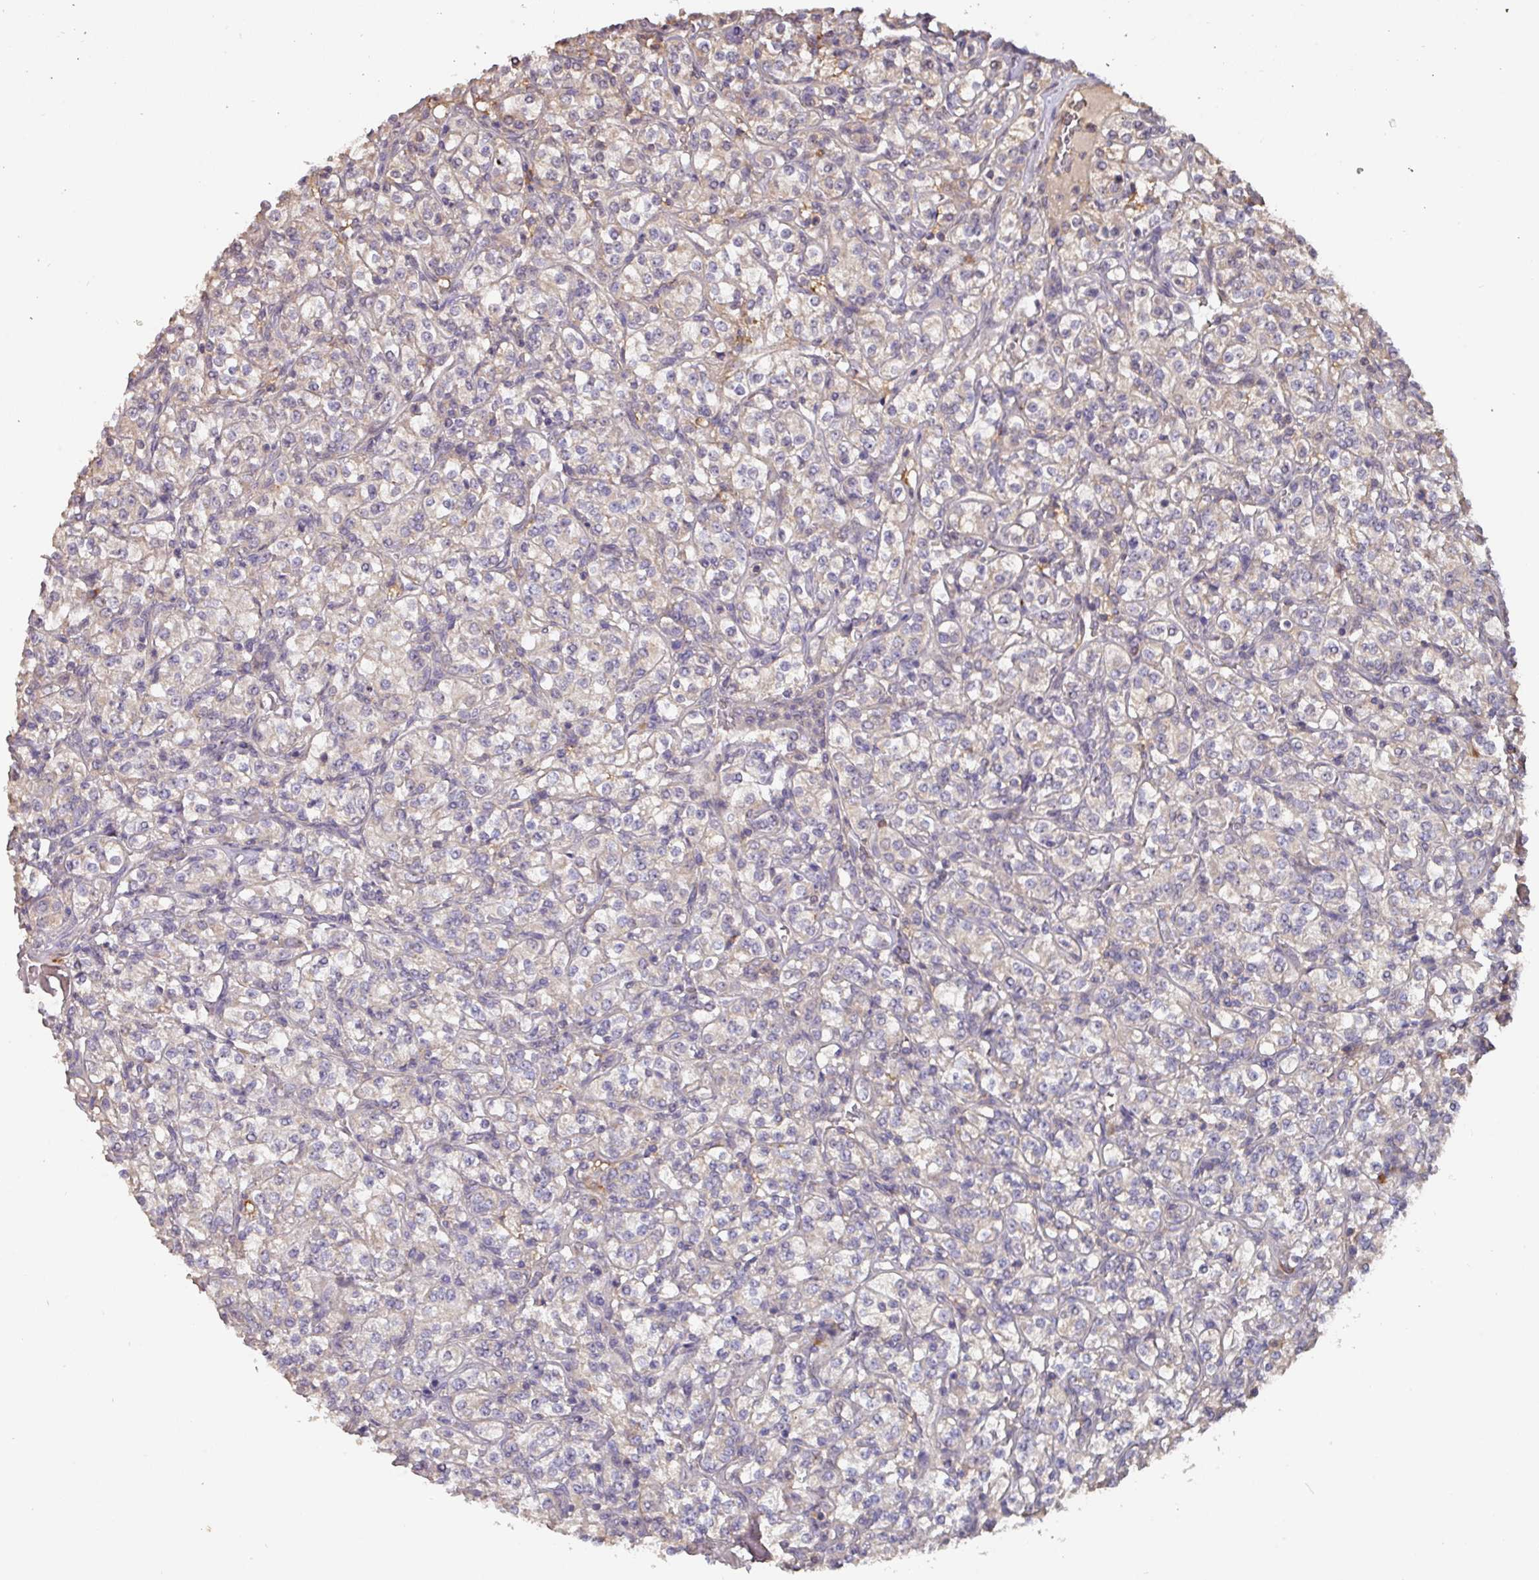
{"staining": {"intensity": "negative", "quantity": "none", "location": "none"}, "tissue": "renal cancer", "cell_type": "Tumor cells", "image_type": "cancer", "snomed": [{"axis": "morphology", "description": "Adenocarcinoma, NOS"}, {"axis": "topography", "description": "Kidney"}], "caption": "Immunohistochemistry of human renal cancer shows no positivity in tumor cells. Nuclei are stained in blue.", "gene": "ACVR2B", "patient": {"sex": "male", "age": 77}}